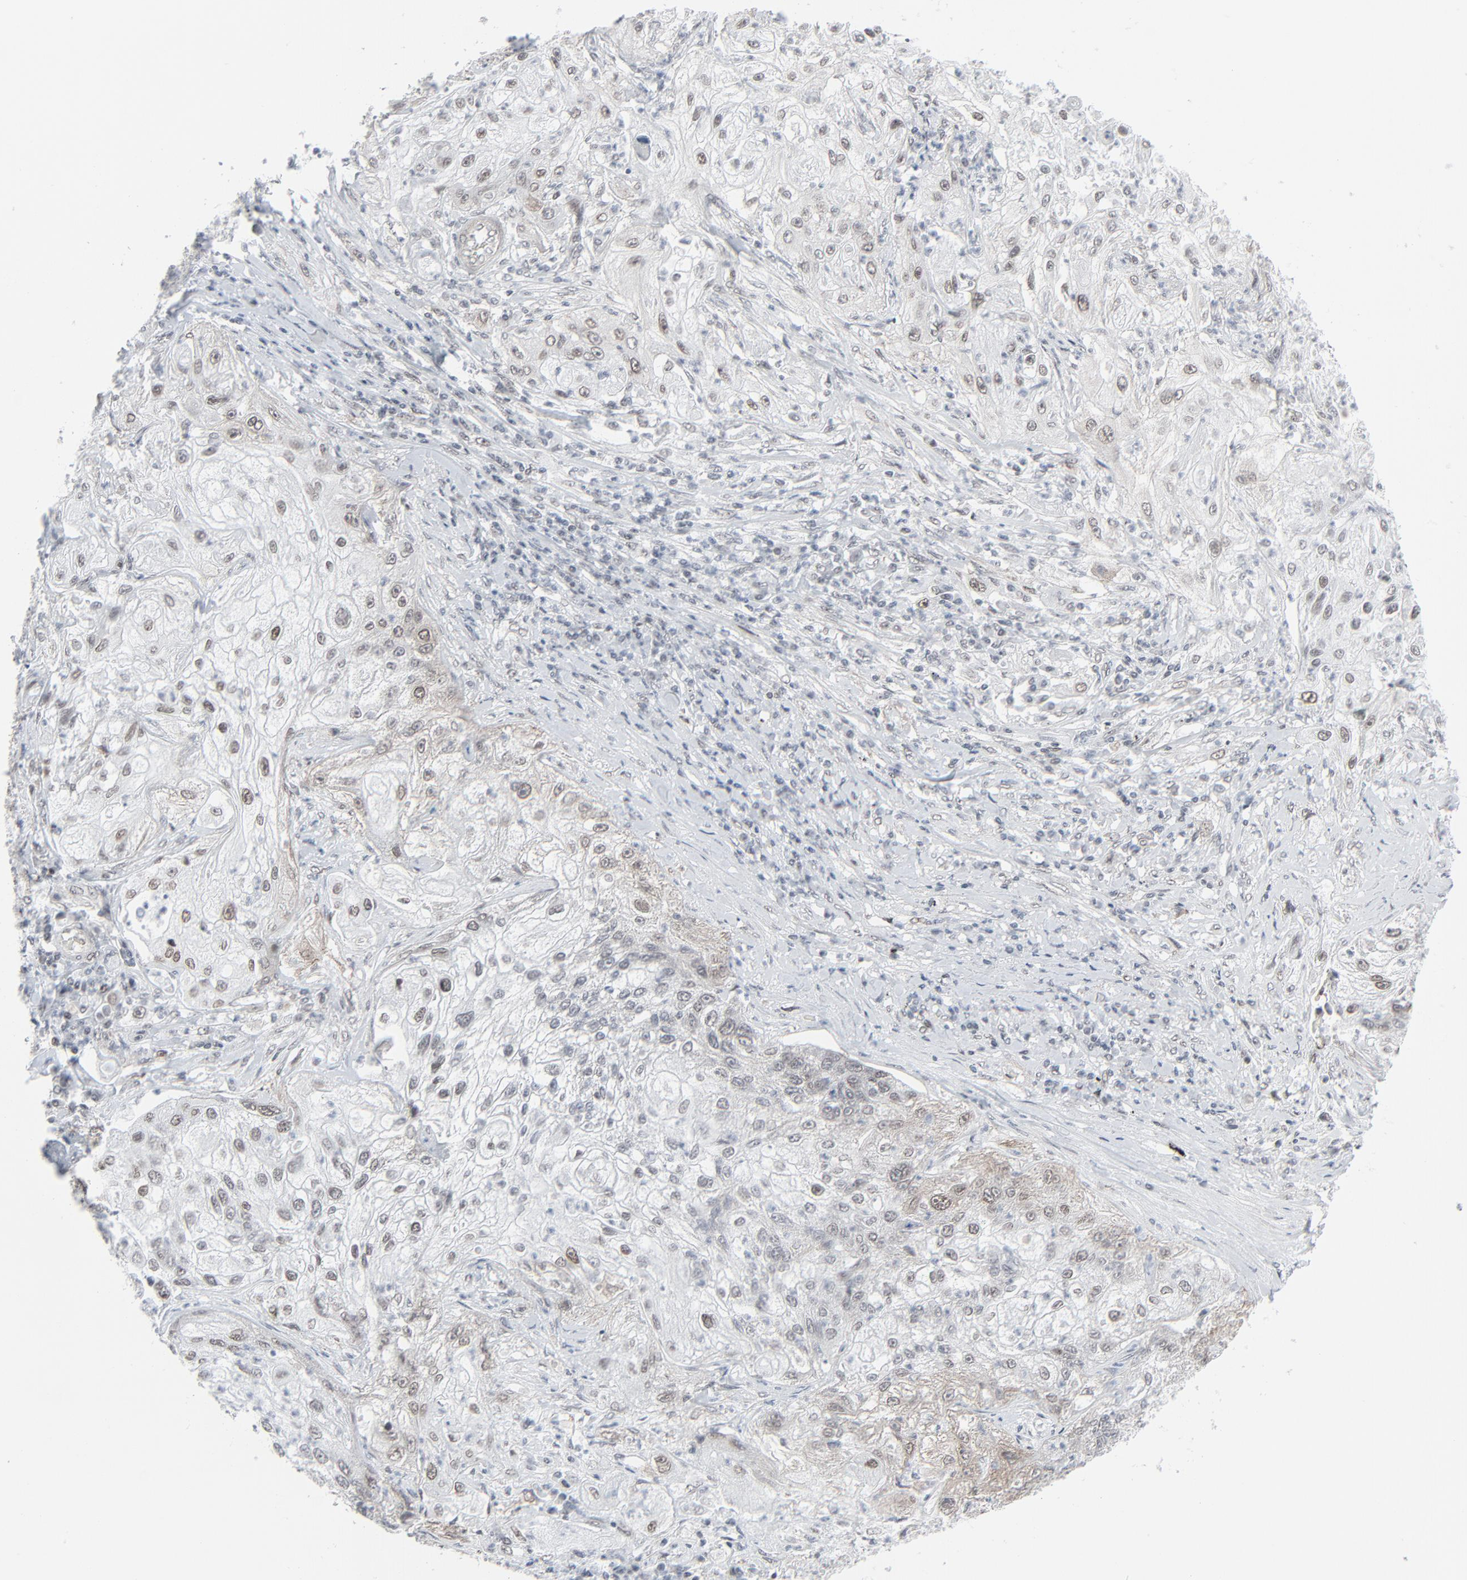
{"staining": {"intensity": "weak", "quantity": "25%-75%", "location": "nuclear"}, "tissue": "lung cancer", "cell_type": "Tumor cells", "image_type": "cancer", "snomed": [{"axis": "morphology", "description": "Inflammation, NOS"}, {"axis": "morphology", "description": "Squamous cell carcinoma, NOS"}, {"axis": "topography", "description": "Lymph node"}, {"axis": "topography", "description": "Soft tissue"}, {"axis": "topography", "description": "Lung"}], "caption": "Lung squamous cell carcinoma stained with DAB (3,3'-diaminobenzidine) immunohistochemistry (IHC) exhibits low levels of weak nuclear staining in about 25%-75% of tumor cells. (Brightfield microscopy of DAB IHC at high magnification).", "gene": "FBXO28", "patient": {"sex": "male", "age": 66}}